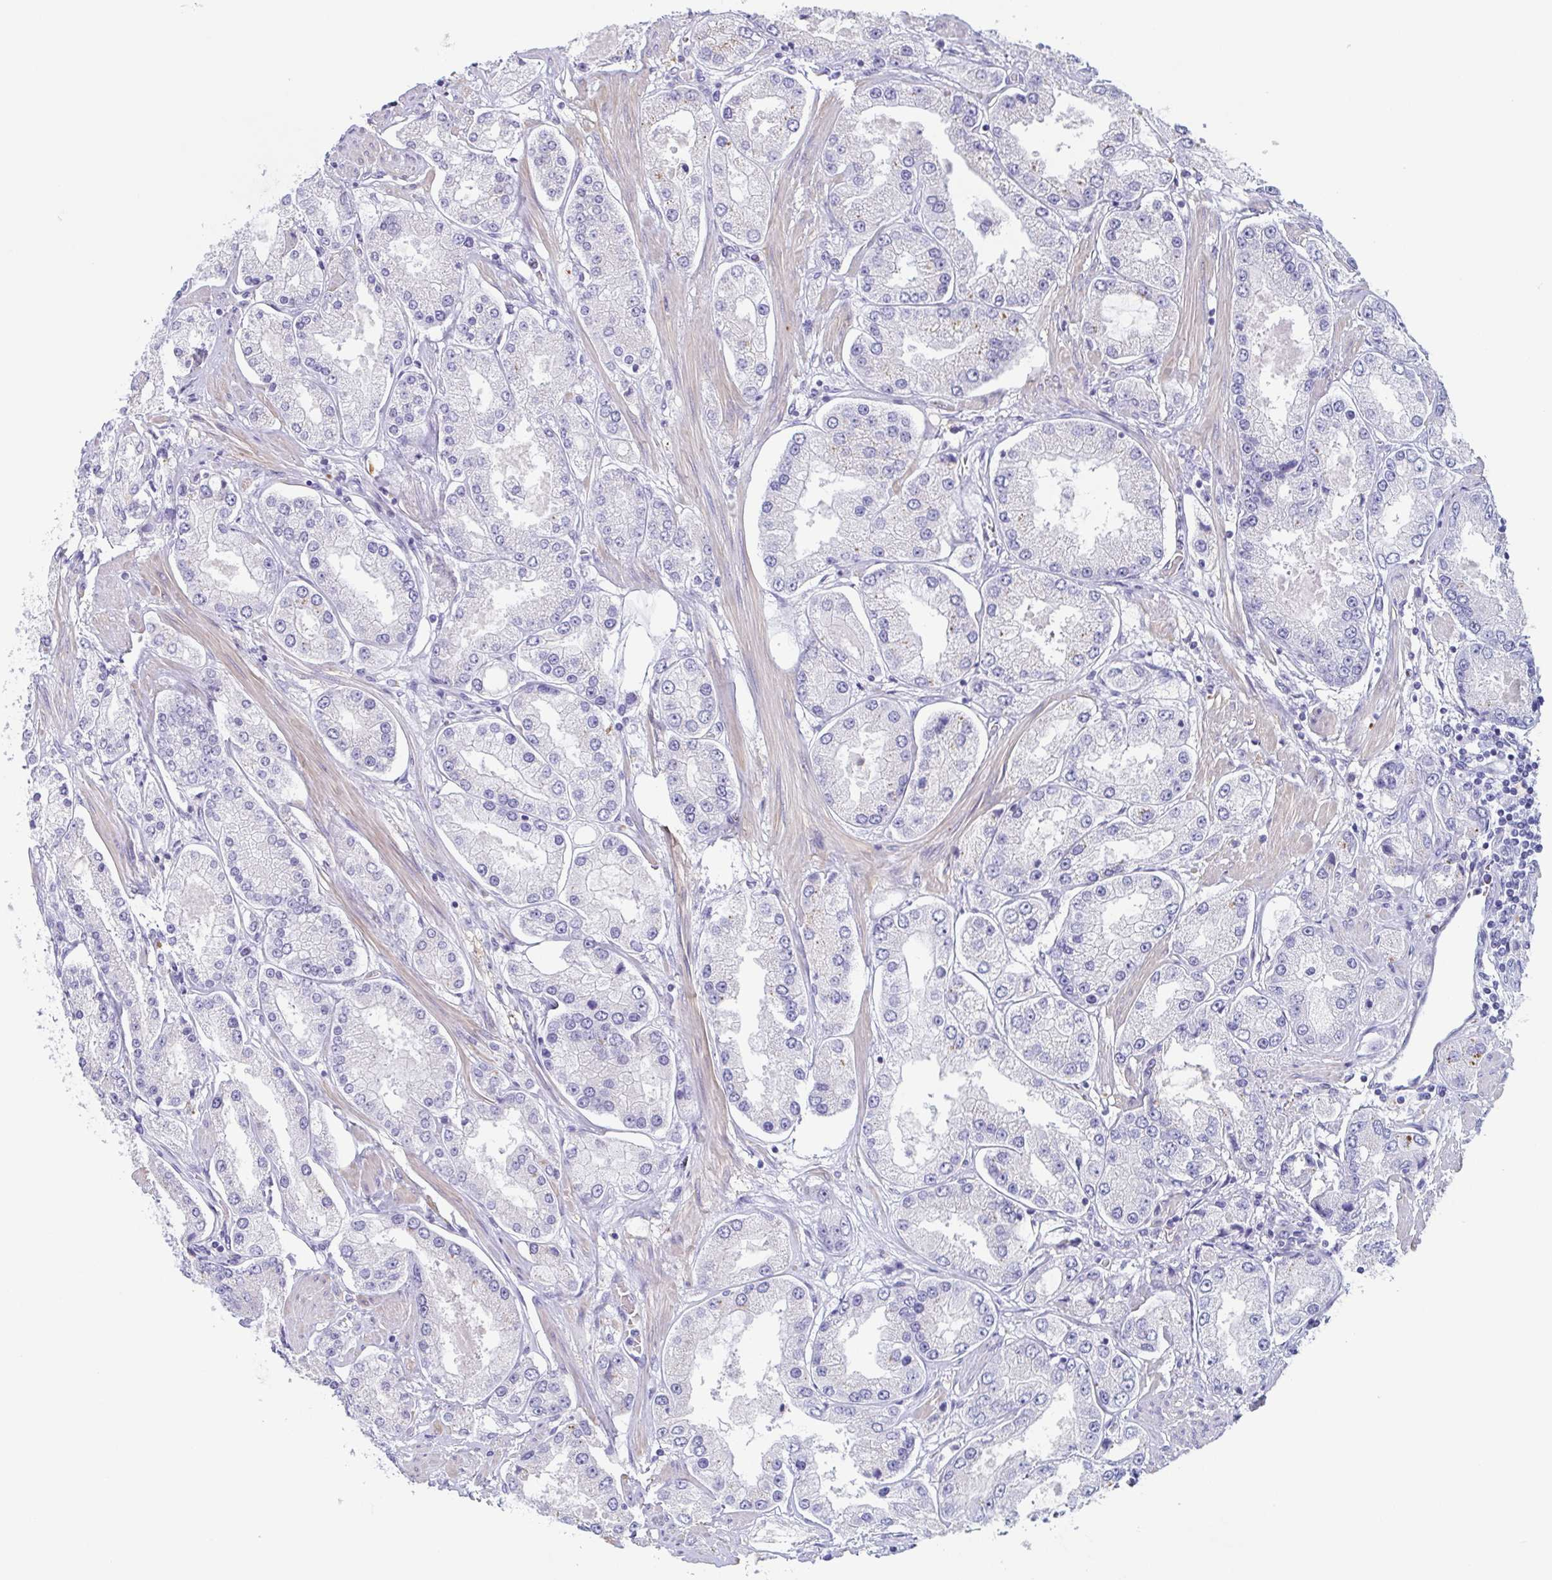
{"staining": {"intensity": "negative", "quantity": "none", "location": "none"}, "tissue": "prostate cancer", "cell_type": "Tumor cells", "image_type": "cancer", "snomed": [{"axis": "morphology", "description": "Adenocarcinoma, High grade"}, {"axis": "topography", "description": "Prostate"}], "caption": "An IHC image of prostate adenocarcinoma (high-grade) is shown. There is no staining in tumor cells of prostate adenocarcinoma (high-grade).", "gene": "TAGLN3", "patient": {"sex": "male", "age": 69}}